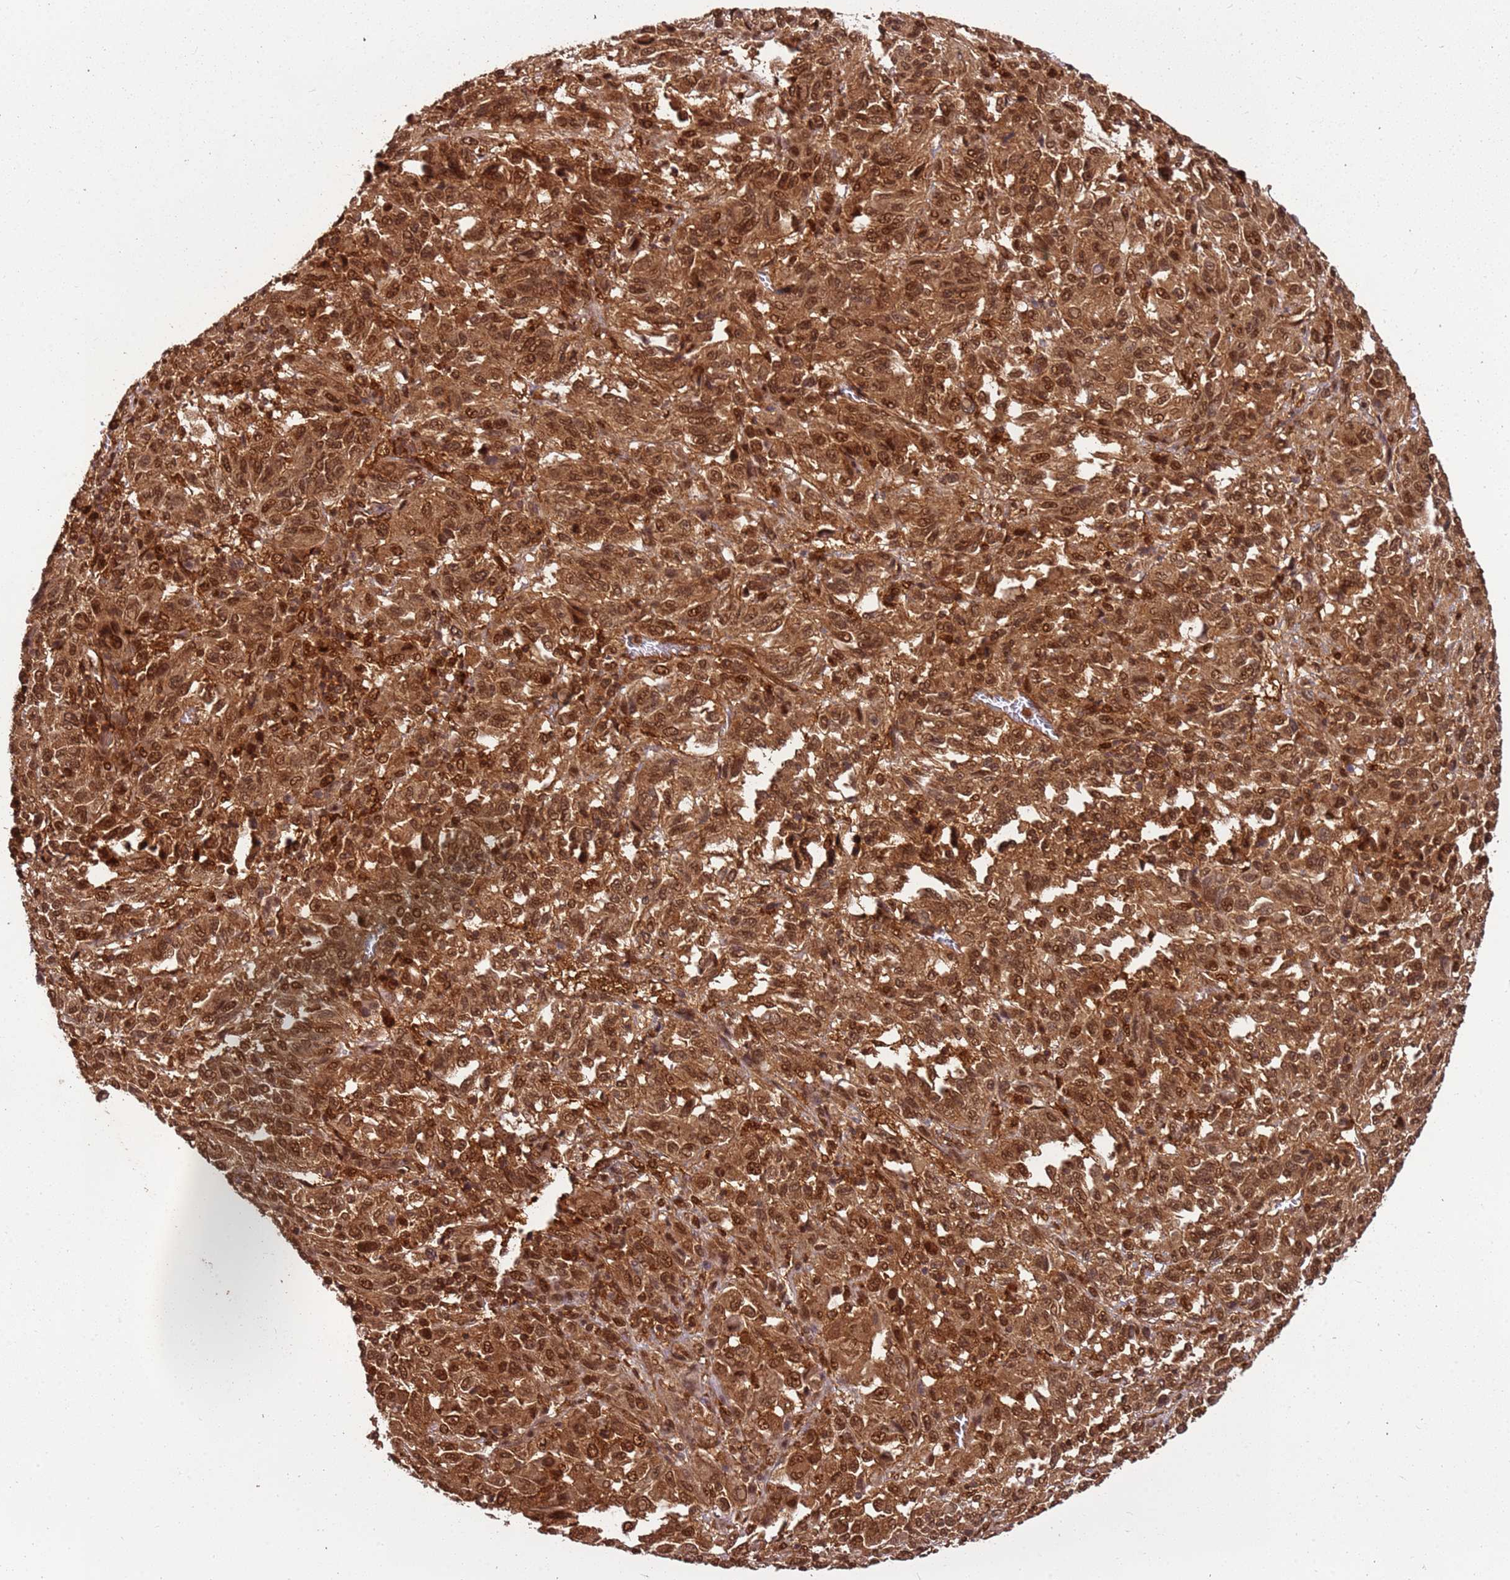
{"staining": {"intensity": "moderate", "quantity": ">75%", "location": "cytoplasmic/membranous,nuclear"}, "tissue": "melanoma", "cell_type": "Tumor cells", "image_type": "cancer", "snomed": [{"axis": "morphology", "description": "Malignant melanoma, Metastatic site"}, {"axis": "topography", "description": "Lung"}], "caption": "Tumor cells reveal moderate cytoplasmic/membranous and nuclear expression in about >75% of cells in malignant melanoma (metastatic site).", "gene": "PGLS", "patient": {"sex": "male", "age": 64}}